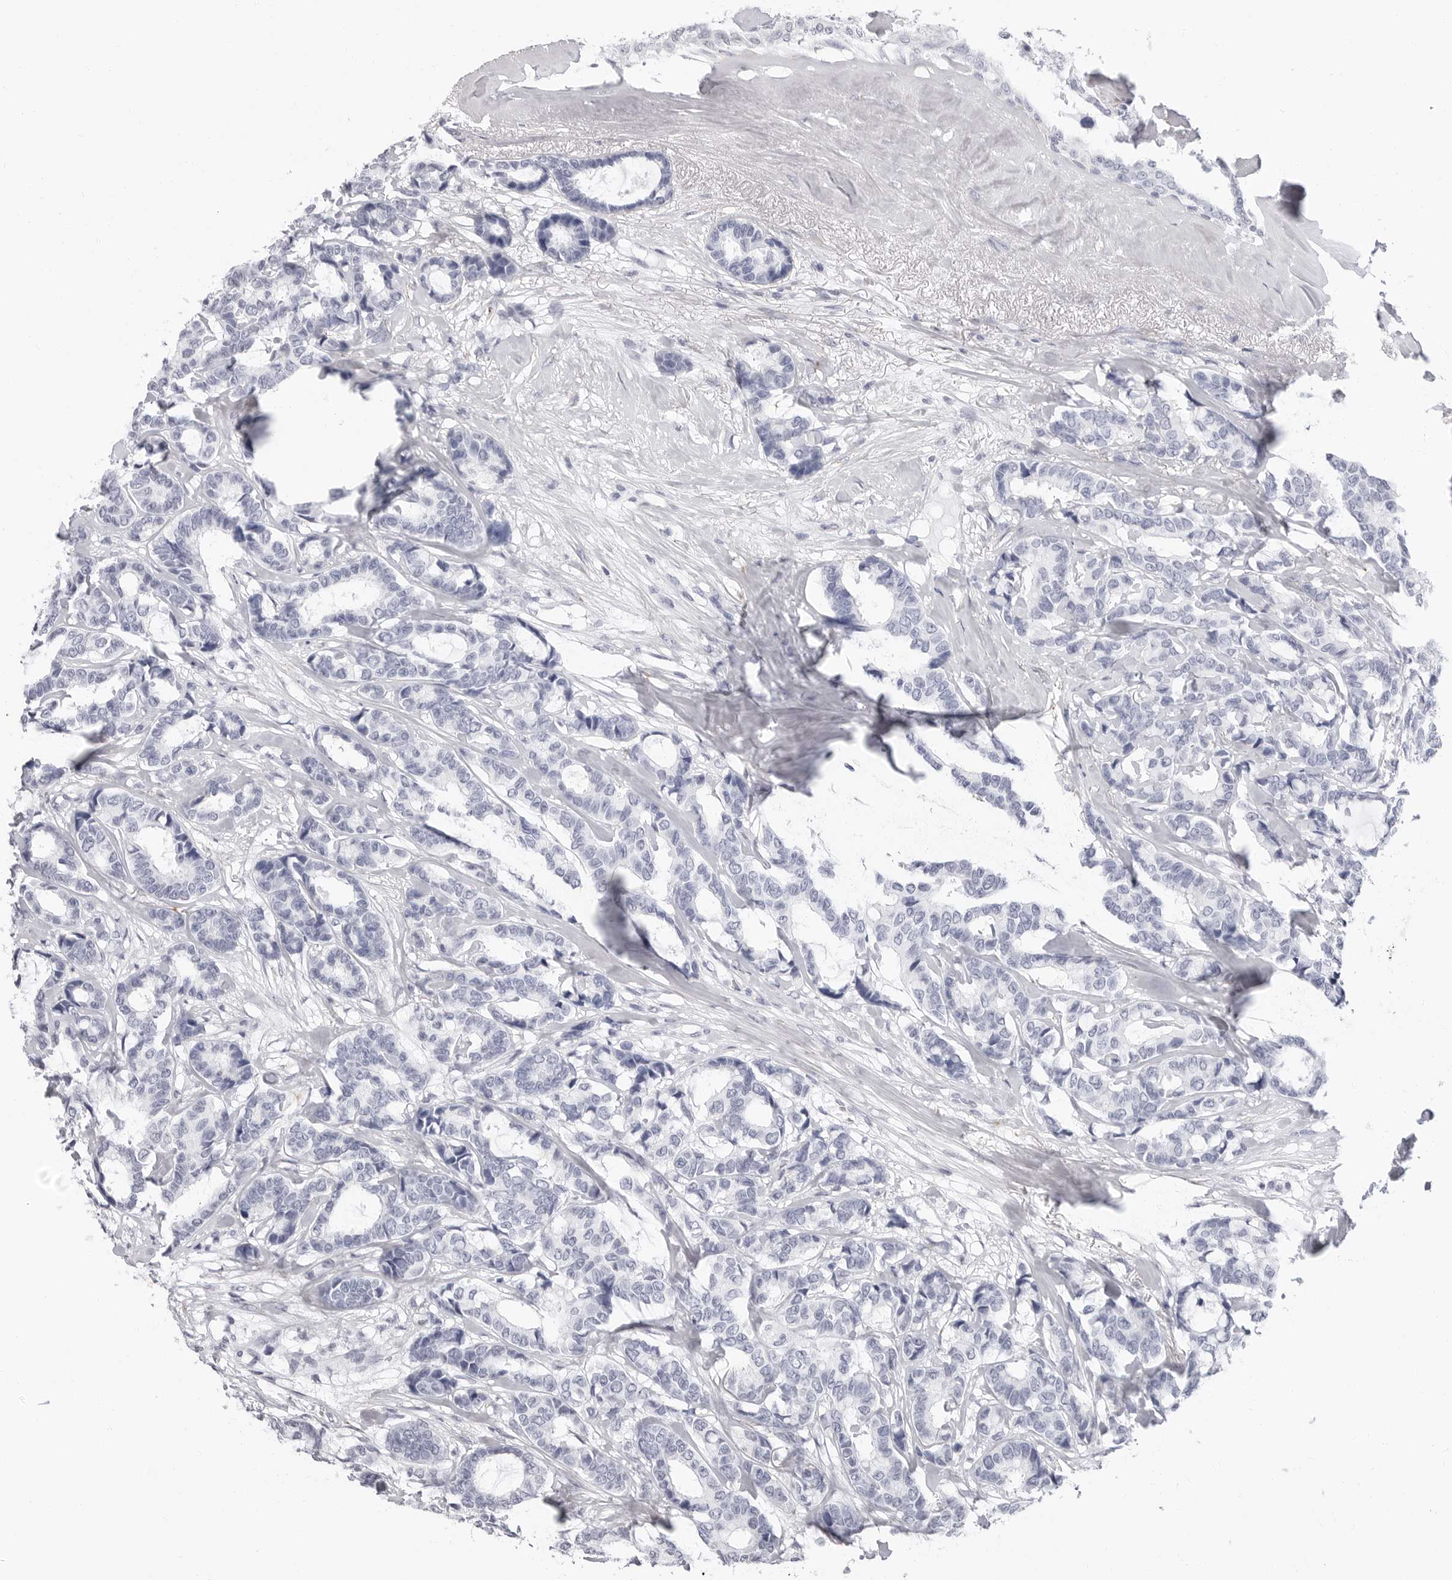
{"staining": {"intensity": "negative", "quantity": "none", "location": "none"}, "tissue": "breast cancer", "cell_type": "Tumor cells", "image_type": "cancer", "snomed": [{"axis": "morphology", "description": "Duct carcinoma"}, {"axis": "topography", "description": "Breast"}], "caption": "This image is of infiltrating ductal carcinoma (breast) stained with immunohistochemistry (IHC) to label a protein in brown with the nuclei are counter-stained blue. There is no staining in tumor cells.", "gene": "ERICH3", "patient": {"sex": "female", "age": 87}}